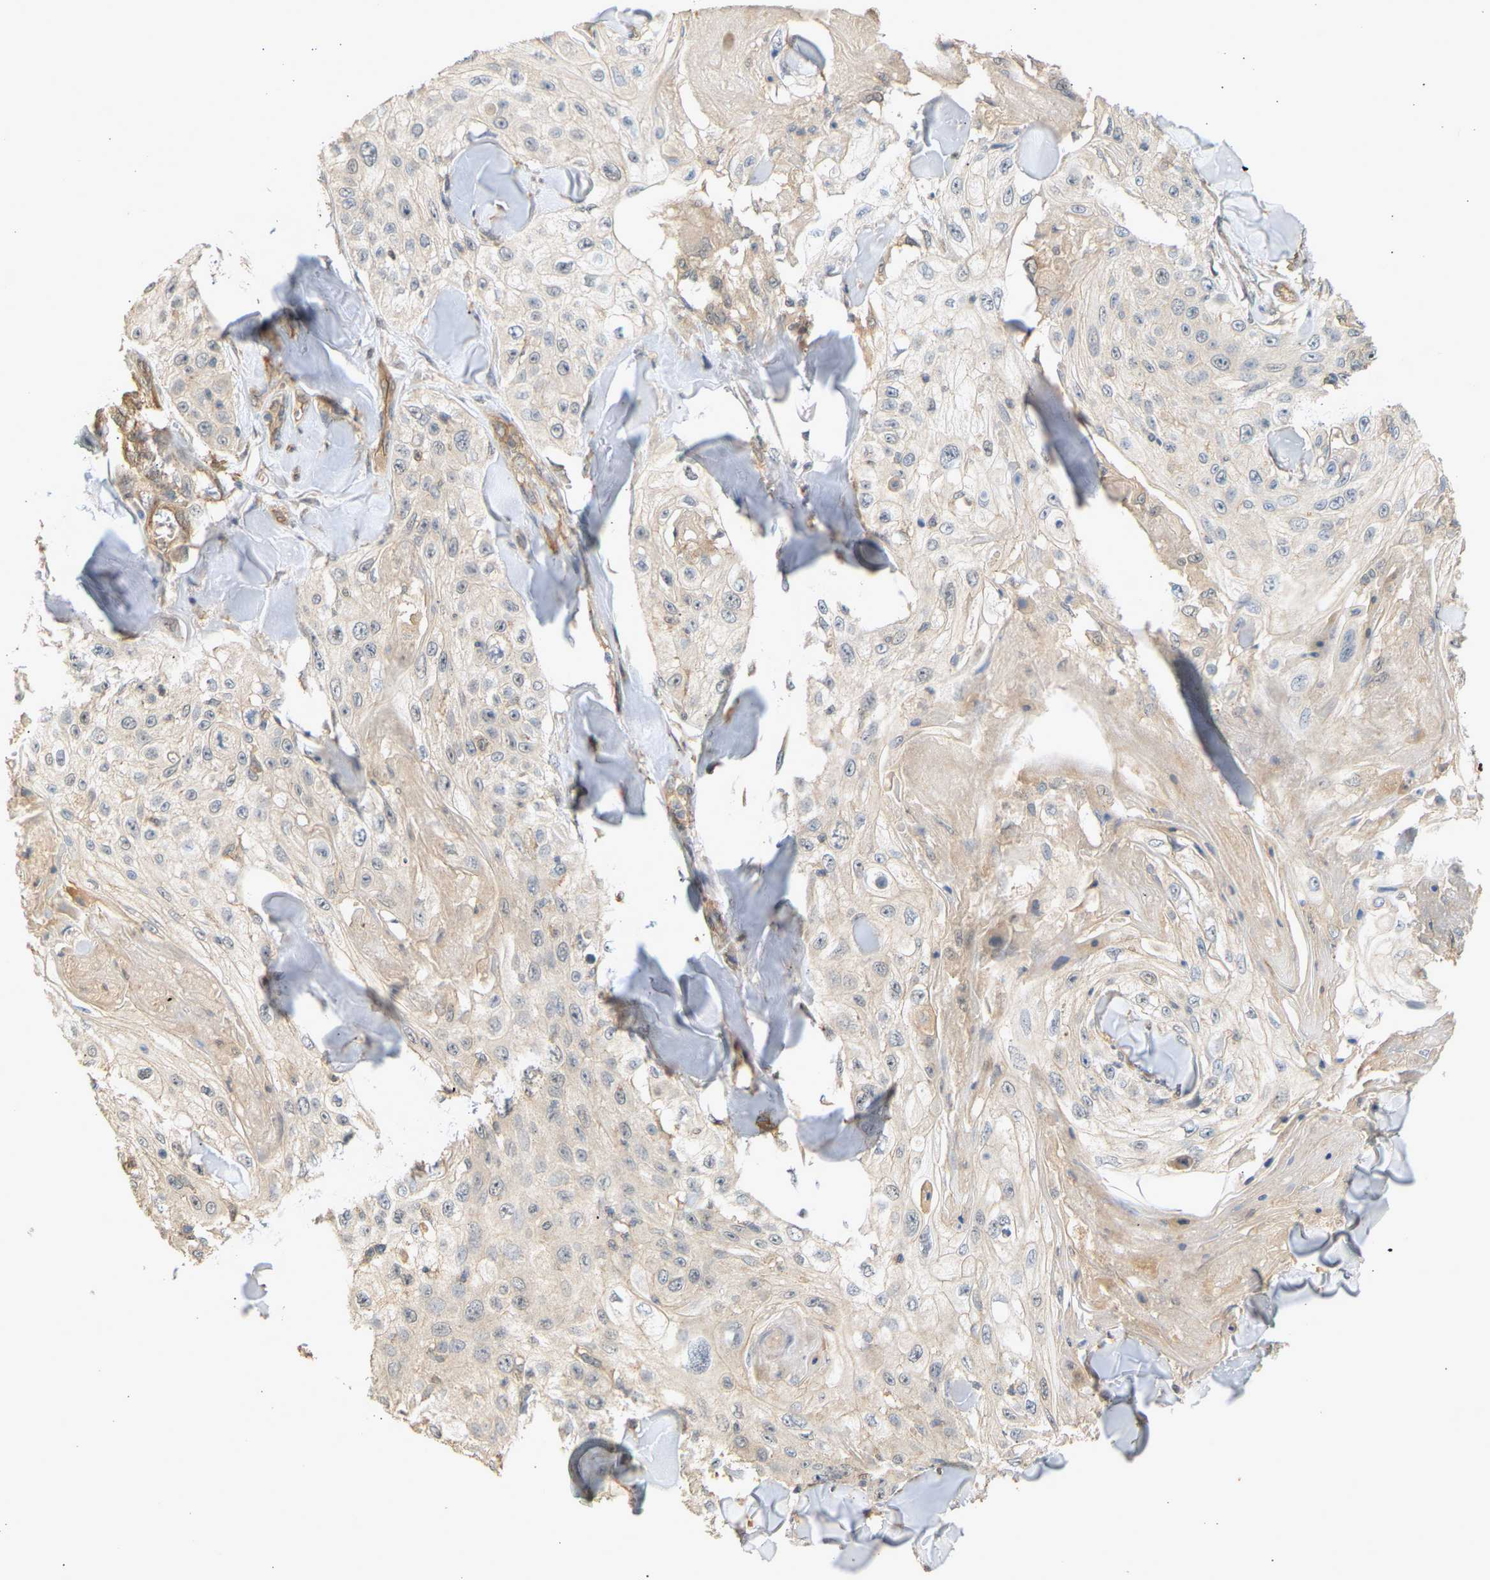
{"staining": {"intensity": "weak", "quantity": "25%-75%", "location": "cytoplasmic/membranous"}, "tissue": "skin cancer", "cell_type": "Tumor cells", "image_type": "cancer", "snomed": [{"axis": "morphology", "description": "Squamous cell carcinoma, NOS"}, {"axis": "topography", "description": "Skin"}], "caption": "Immunohistochemistry (IHC) of human skin cancer shows low levels of weak cytoplasmic/membranous staining in approximately 25%-75% of tumor cells. (IHC, brightfield microscopy, high magnification).", "gene": "RGL1", "patient": {"sex": "male", "age": 86}}